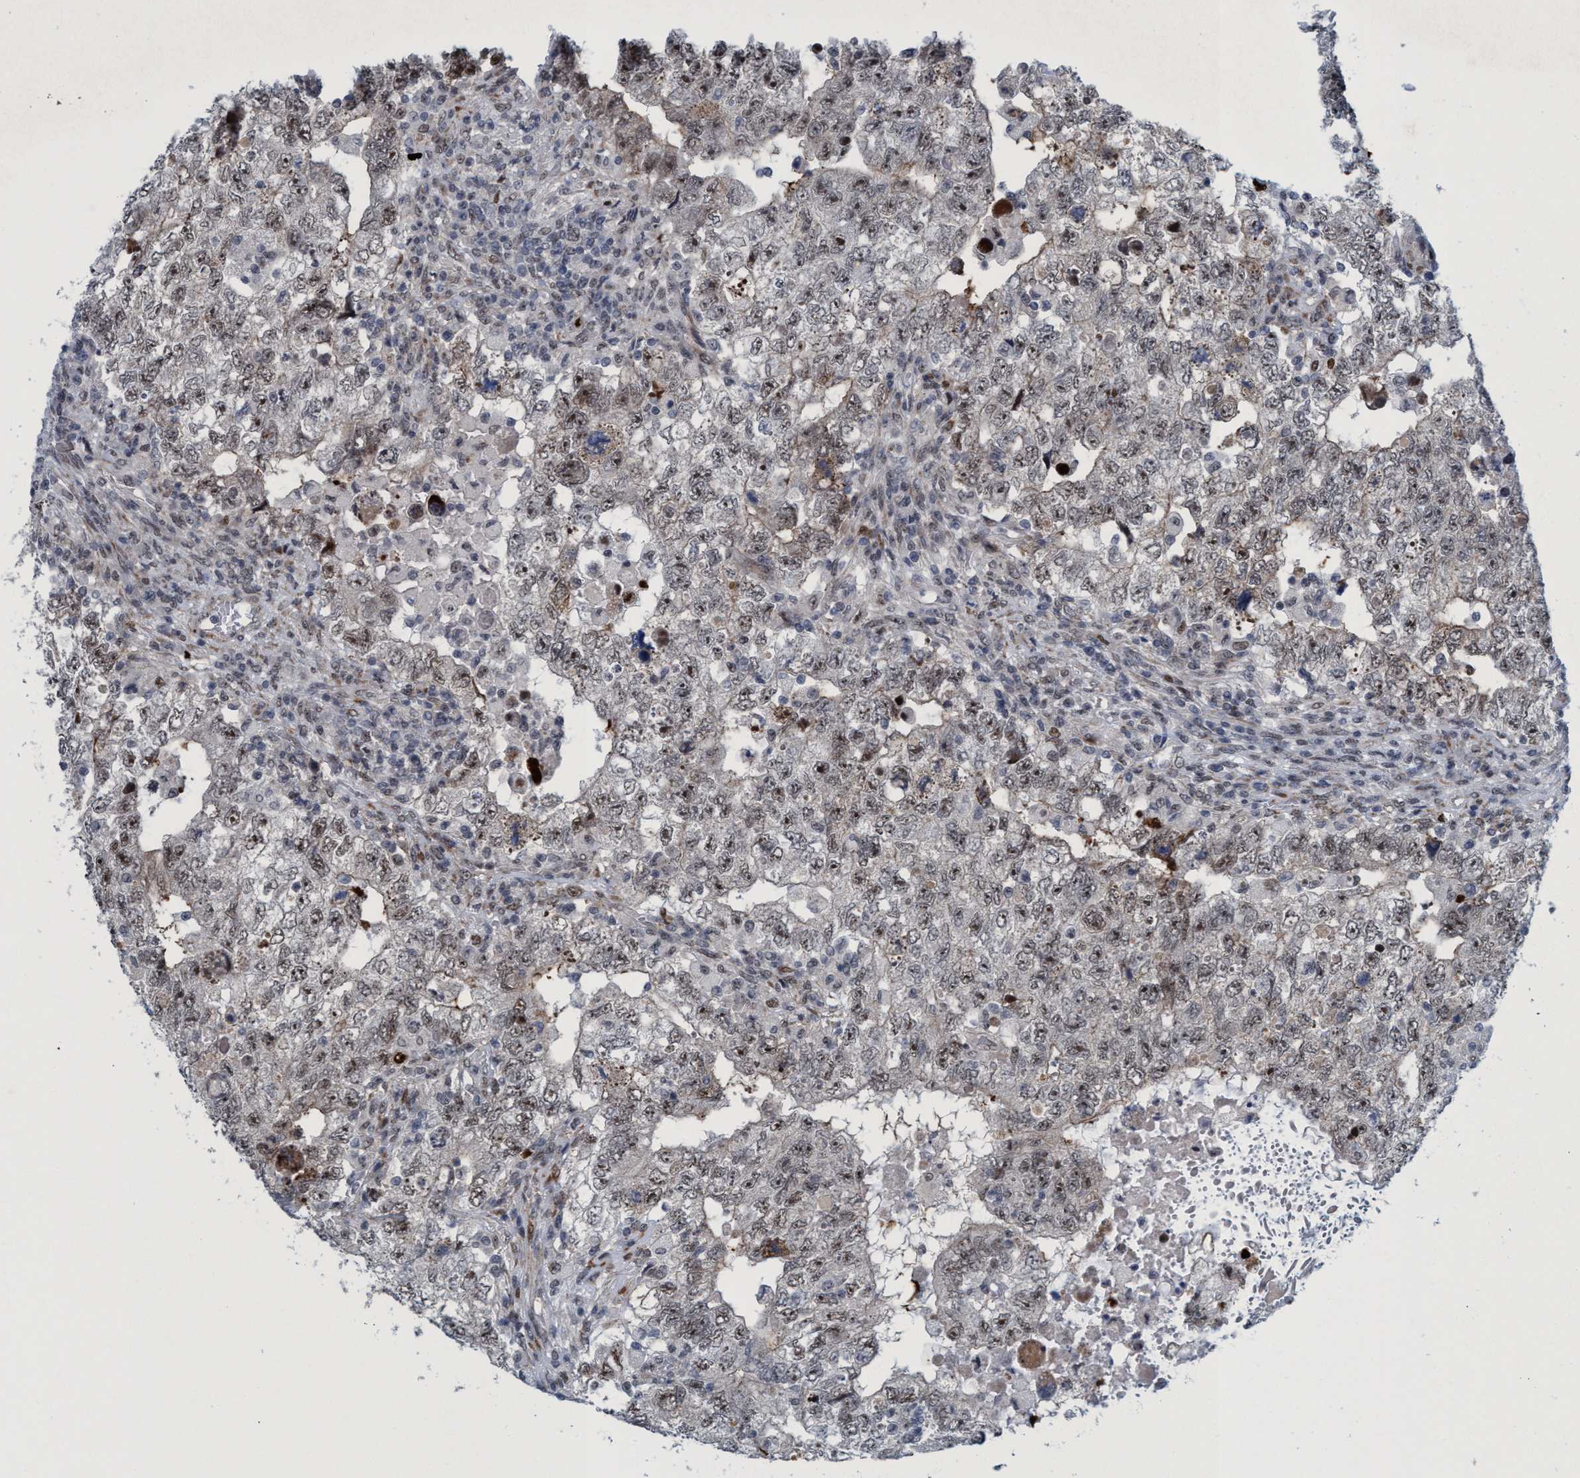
{"staining": {"intensity": "weak", "quantity": ">75%", "location": "nuclear"}, "tissue": "testis cancer", "cell_type": "Tumor cells", "image_type": "cancer", "snomed": [{"axis": "morphology", "description": "Carcinoma, Embryonal, NOS"}, {"axis": "topography", "description": "Testis"}], "caption": "Embryonal carcinoma (testis) stained with a protein marker reveals weak staining in tumor cells.", "gene": "CWC27", "patient": {"sex": "male", "age": 36}}